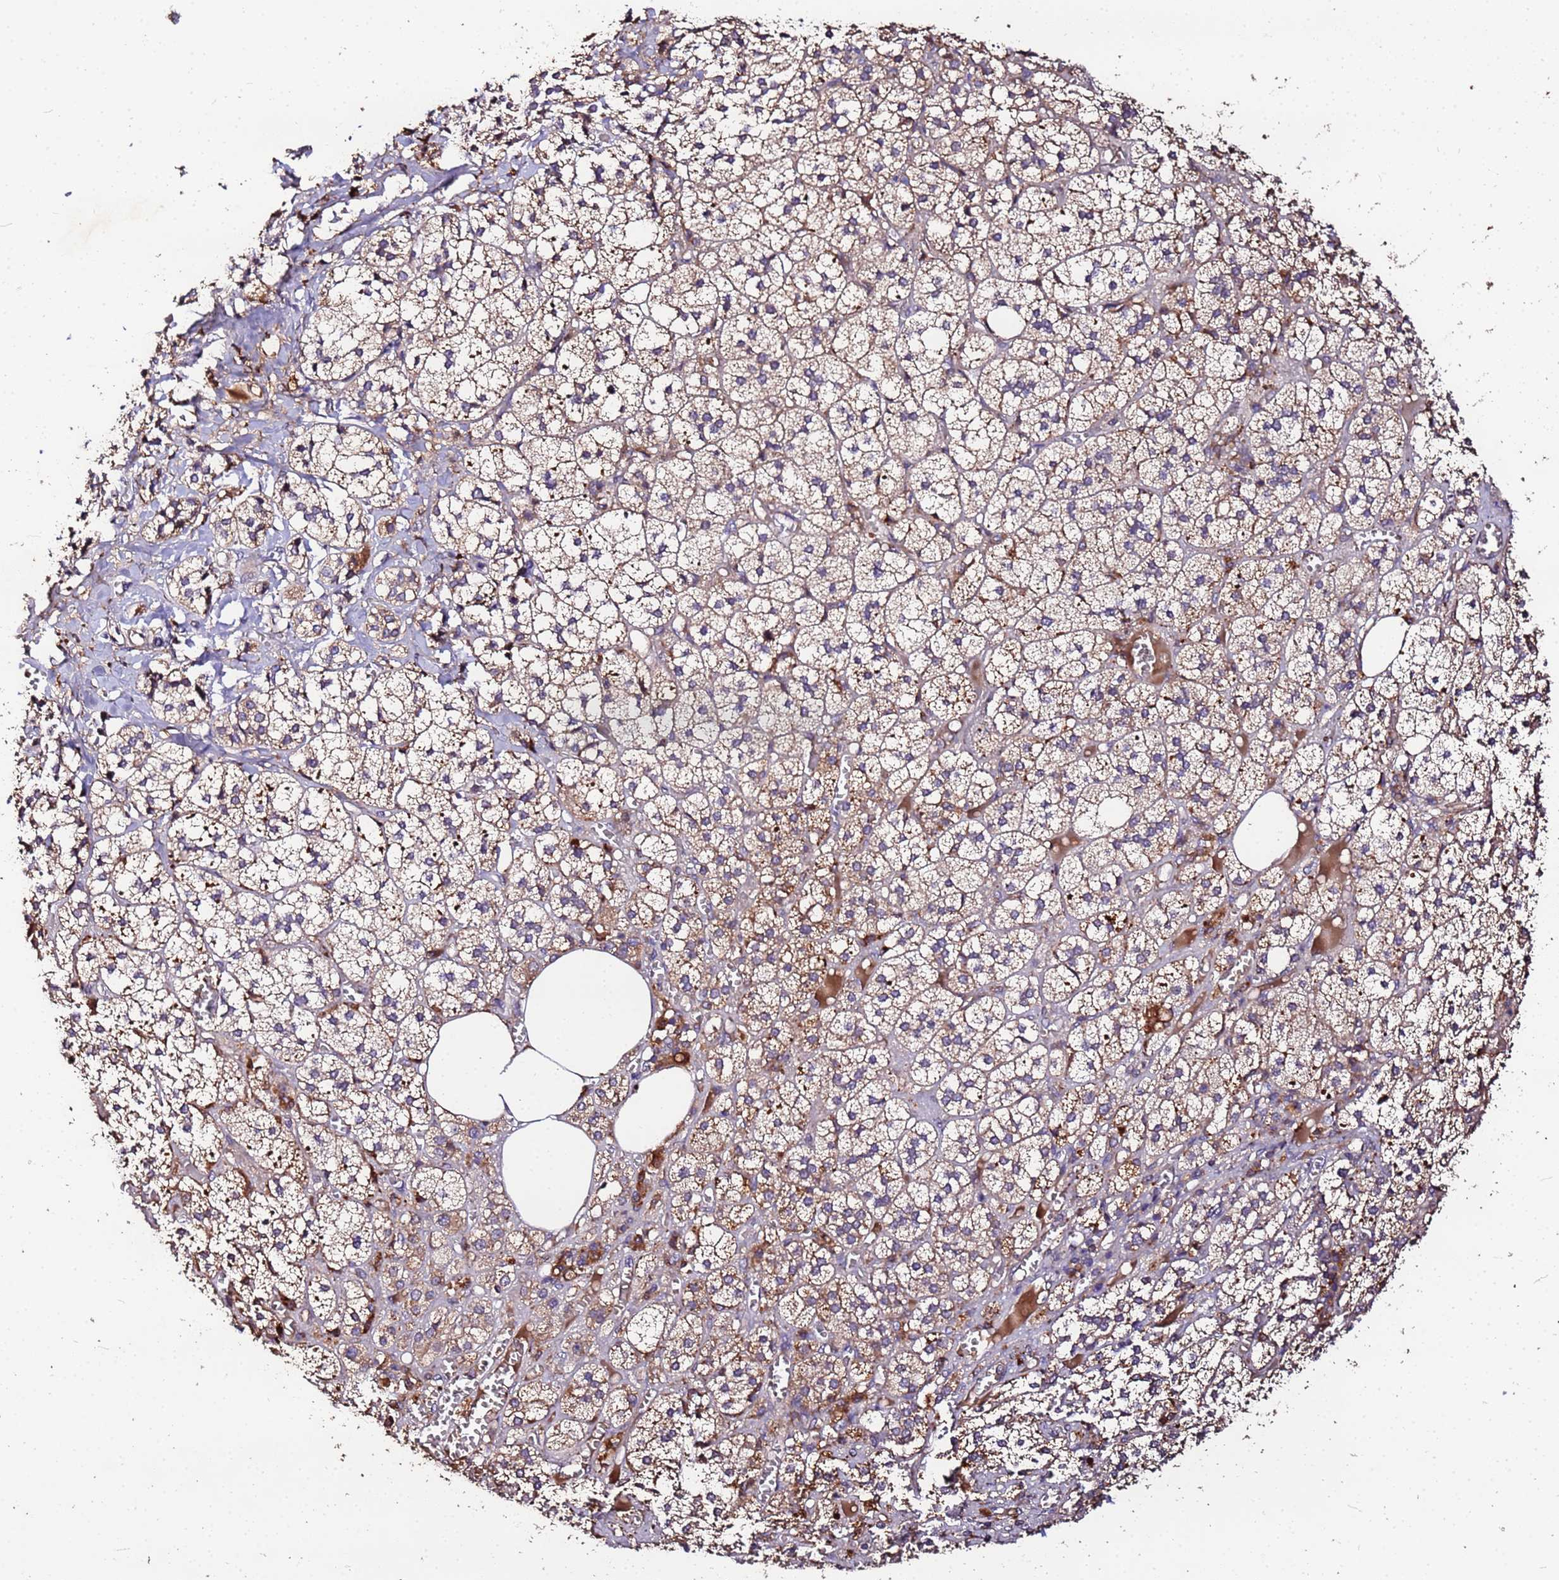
{"staining": {"intensity": "moderate", "quantity": "25%-75%", "location": "cytoplasmic/membranous"}, "tissue": "adrenal gland", "cell_type": "Glandular cells", "image_type": "normal", "snomed": [{"axis": "morphology", "description": "Normal tissue, NOS"}, {"axis": "topography", "description": "Adrenal gland"}], "caption": "About 25%-75% of glandular cells in unremarkable human adrenal gland show moderate cytoplasmic/membranous protein staining as visualized by brown immunohistochemical staining.", "gene": "MTERF1", "patient": {"sex": "female", "age": 61}}